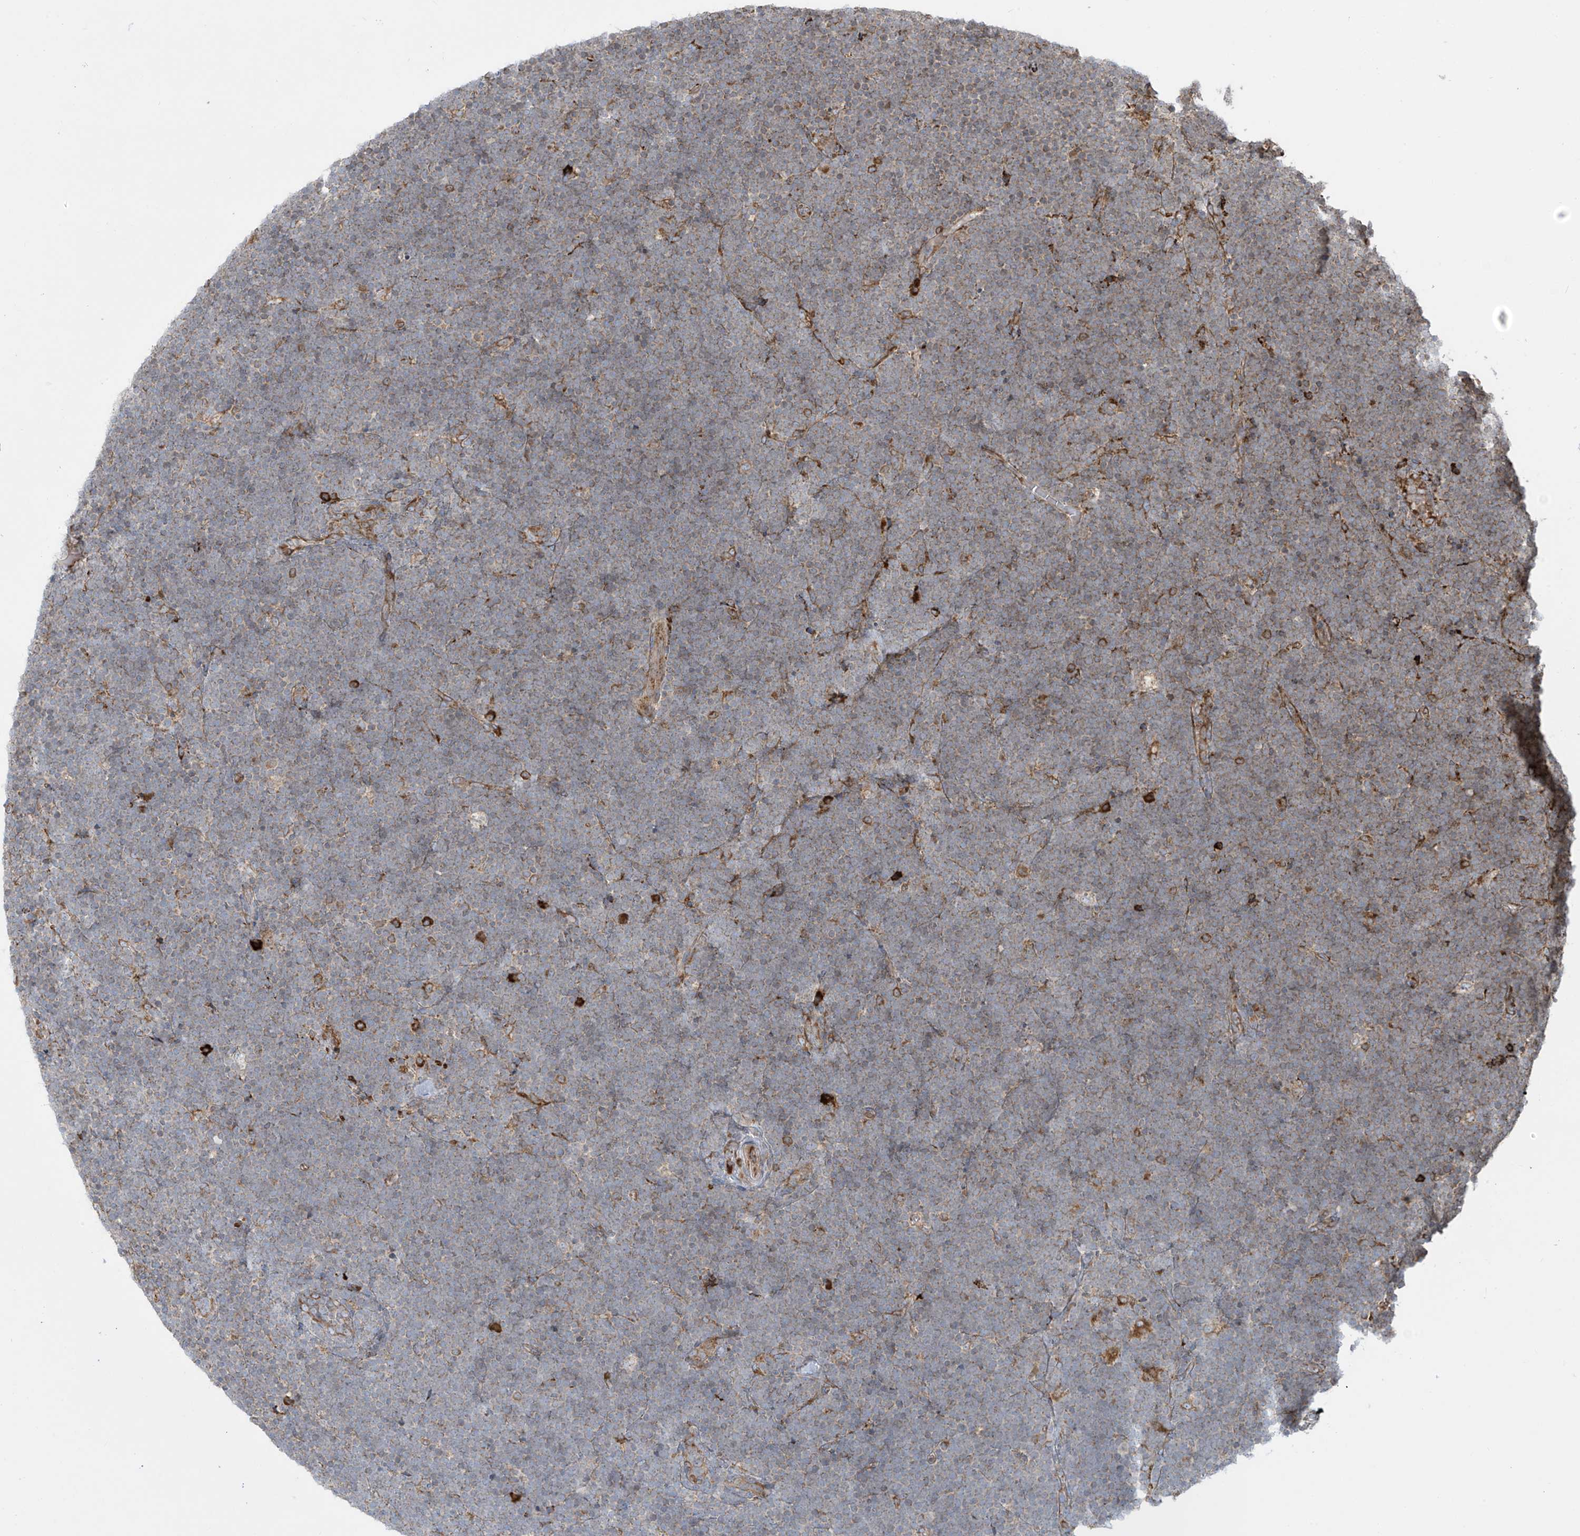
{"staining": {"intensity": "weak", "quantity": "25%-75%", "location": "cytoplasmic/membranous"}, "tissue": "lymphoma", "cell_type": "Tumor cells", "image_type": "cancer", "snomed": [{"axis": "morphology", "description": "Malignant lymphoma, non-Hodgkin's type, High grade"}, {"axis": "topography", "description": "Lymph node"}], "caption": "Immunohistochemical staining of lymphoma displays low levels of weak cytoplasmic/membranous positivity in approximately 25%-75% of tumor cells.", "gene": "MX1", "patient": {"sex": "male", "age": 13}}